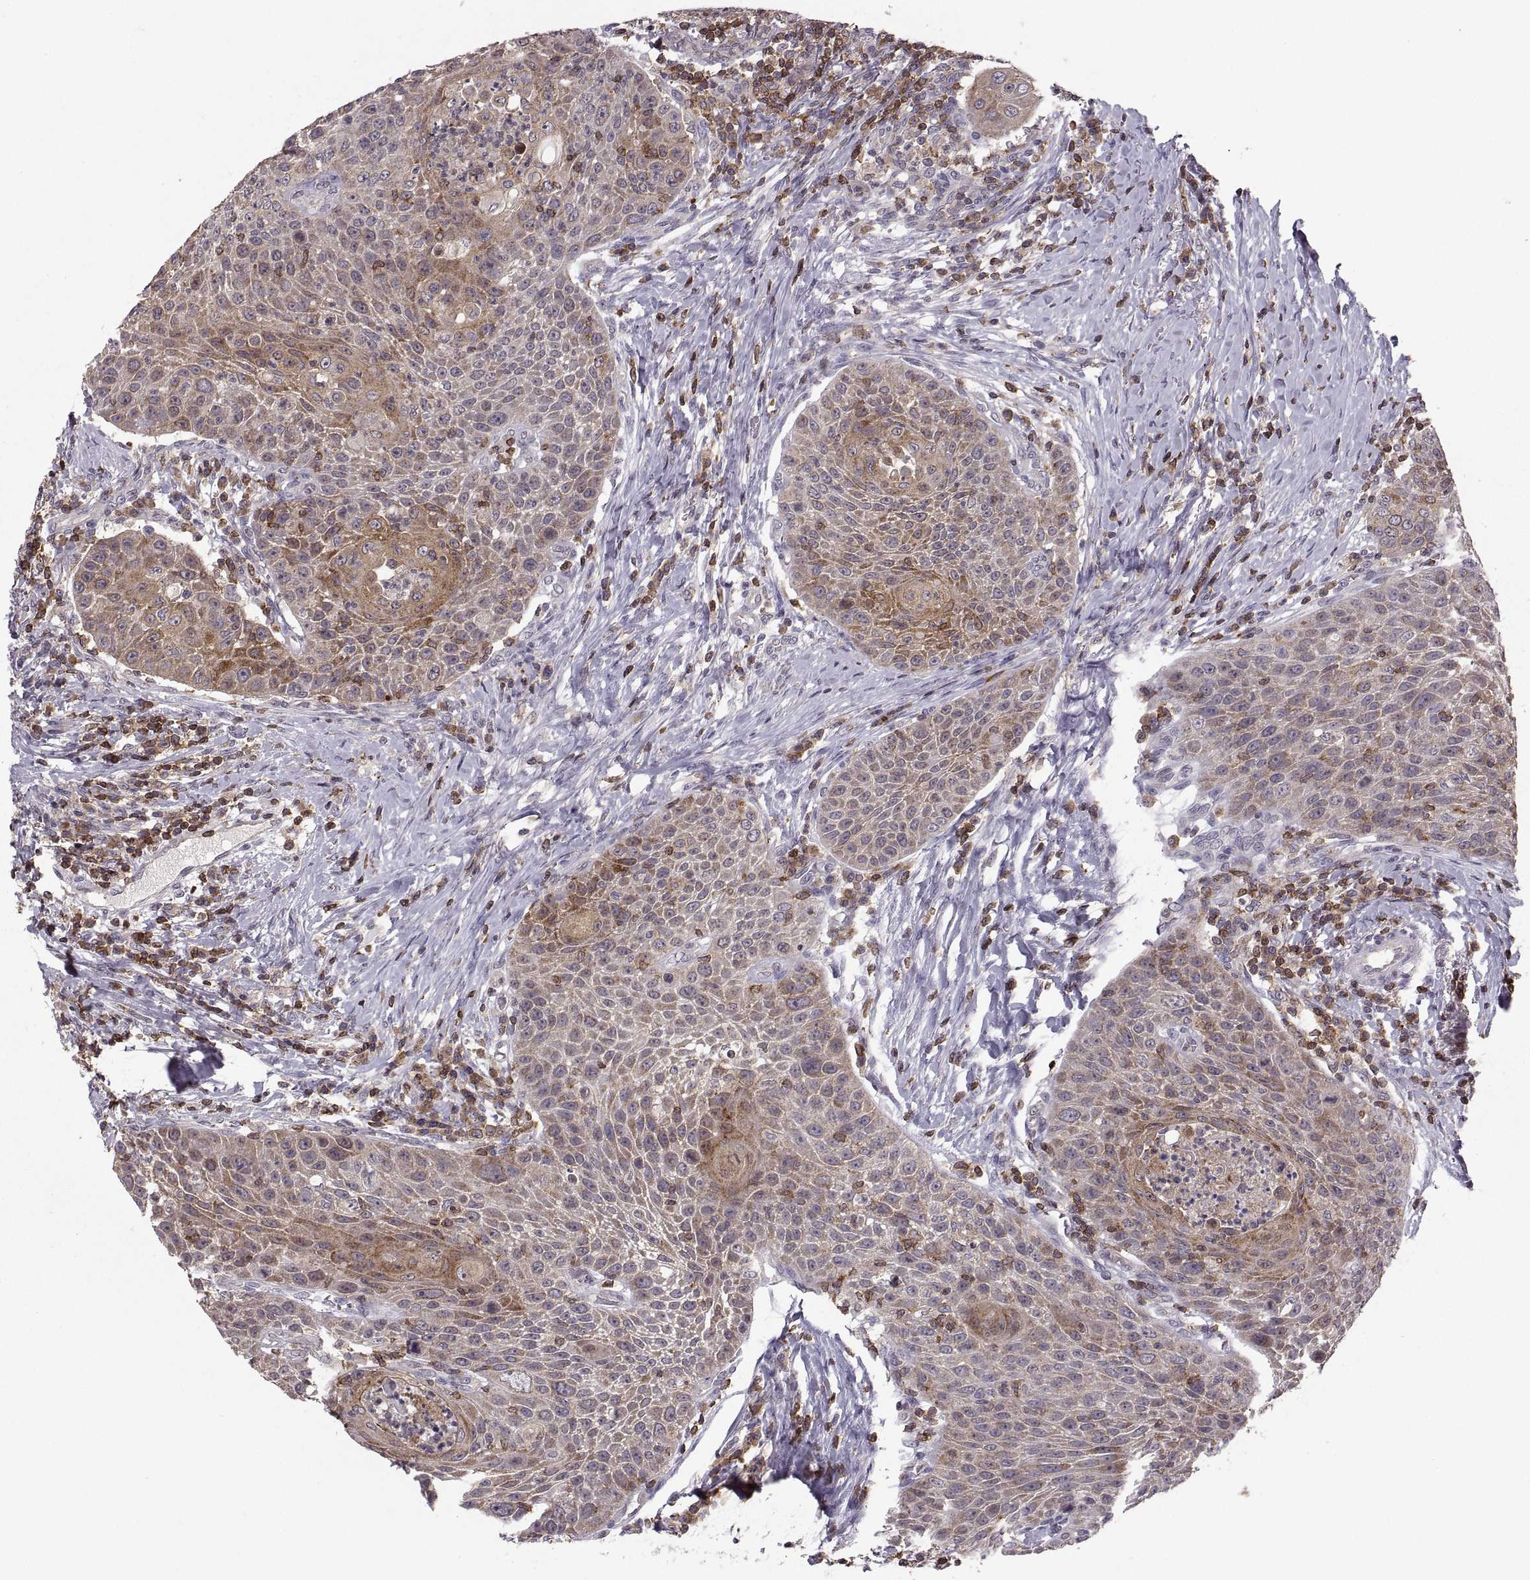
{"staining": {"intensity": "moderate", "quantity": "<25%", "location": "cytoplasmic/membranous"}, "tissue": "head and neck cancer", "cell_type": "Tumor cells", "image_type": "cancer", "snomed": [{"axis": "morphology", "description": "Squamous cell carcinoma, NOS"}, {"axis": "topography", "description": "Head-Neck"}], "caption": "IHC of head and neck cancer displays low levels of moderate cytoplasmic/membranous positivity in about <25% of tumor cells. Nuclei are stained in blue.", "gene": "EZR", "patient": {"sex": "male", "age": 69}}